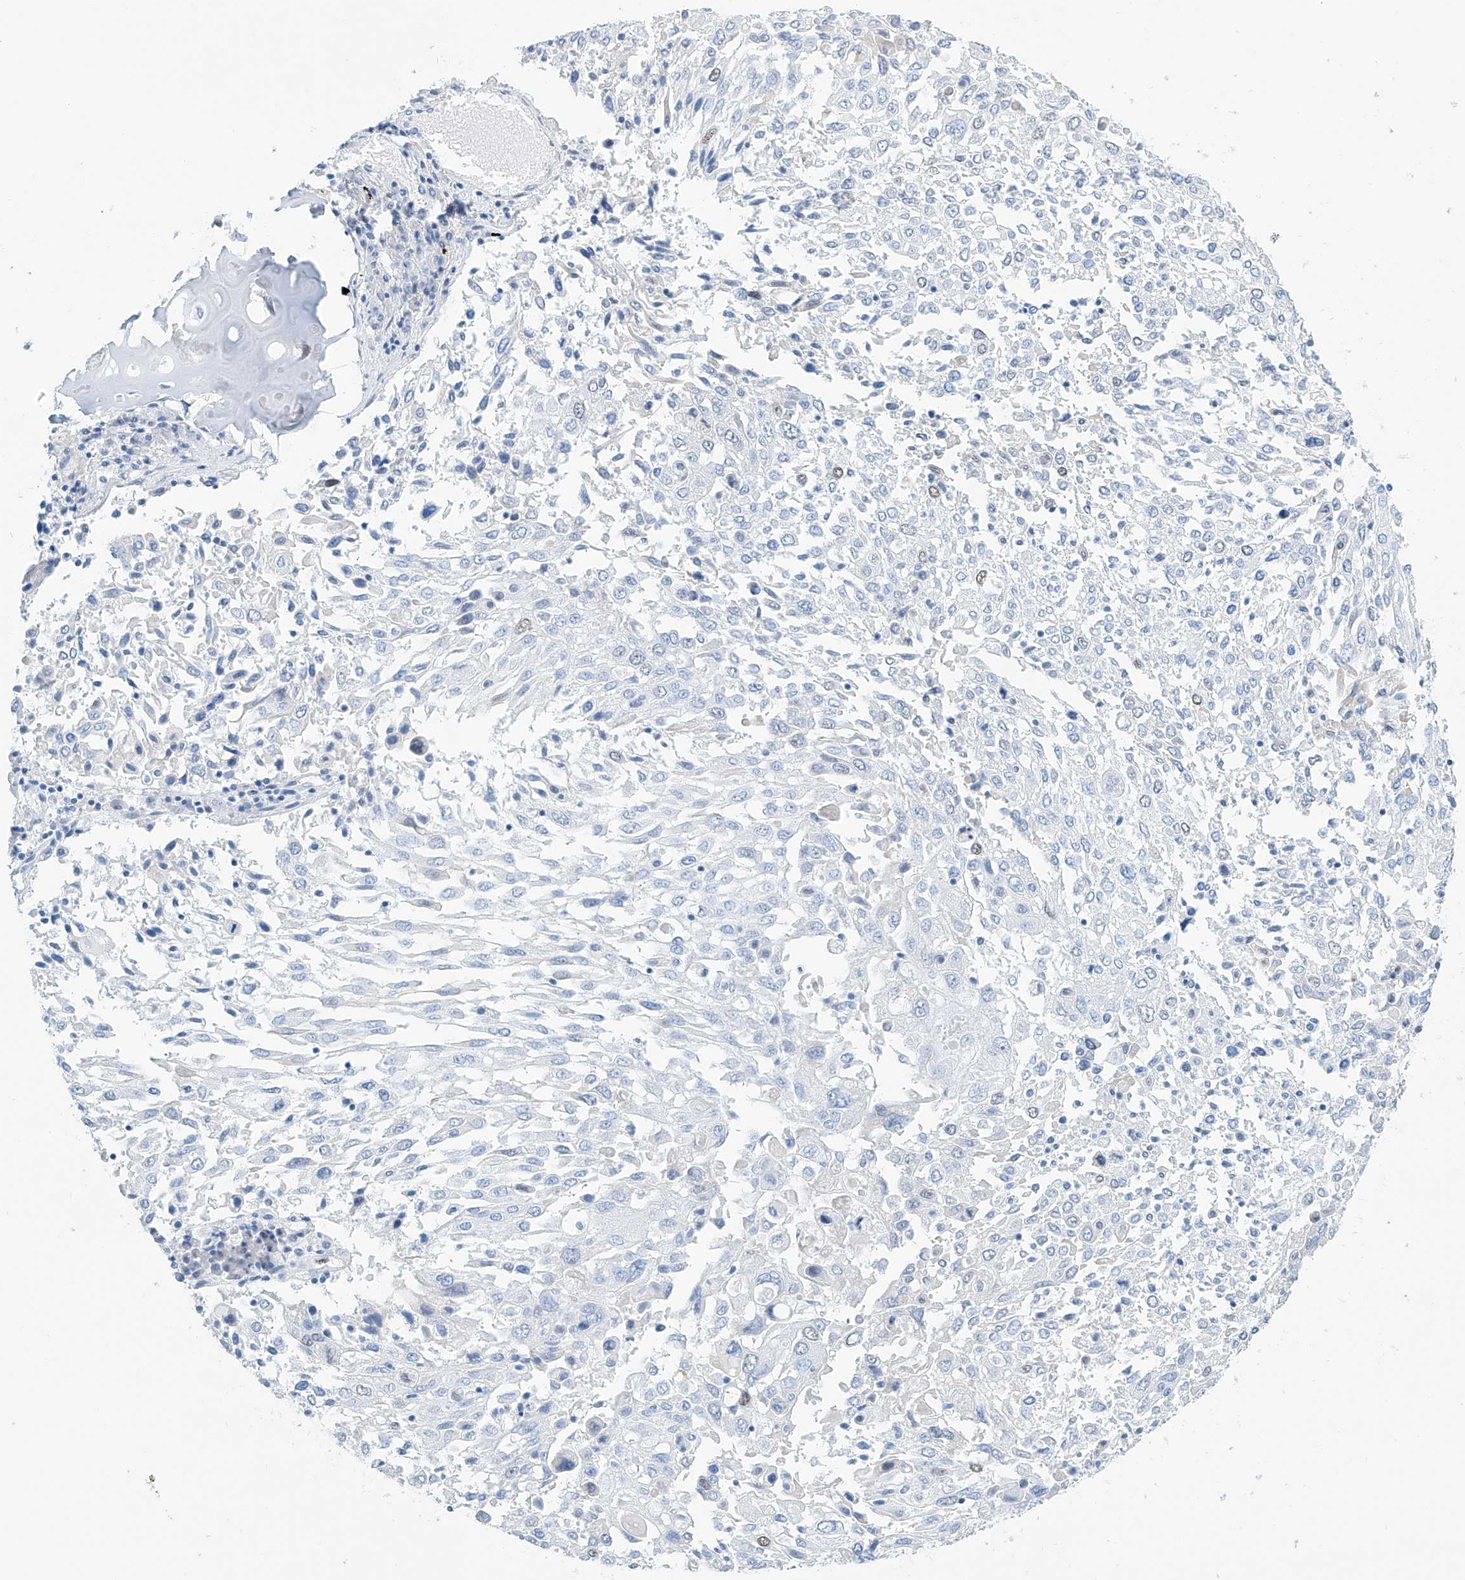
{"staining": {"intensity": "negative", "quantity": "none", "location": "none"}, "tissue": "lung cancer", "cell_type": "Tumor cells", "image_type": "cancer", "snomed": [{"axis": "morphology", "description": "Squamous cell carcinoma, NOS"}, {"axis": "topography", "description": "Lung"}], "caption": "This is an immunohistochemistry photomicrograph of human squamous cell carcinoma (lung). There is no staining in tumor cells.", "gene": "SGO2", "patient": {"sex": "male", "age": 65}}